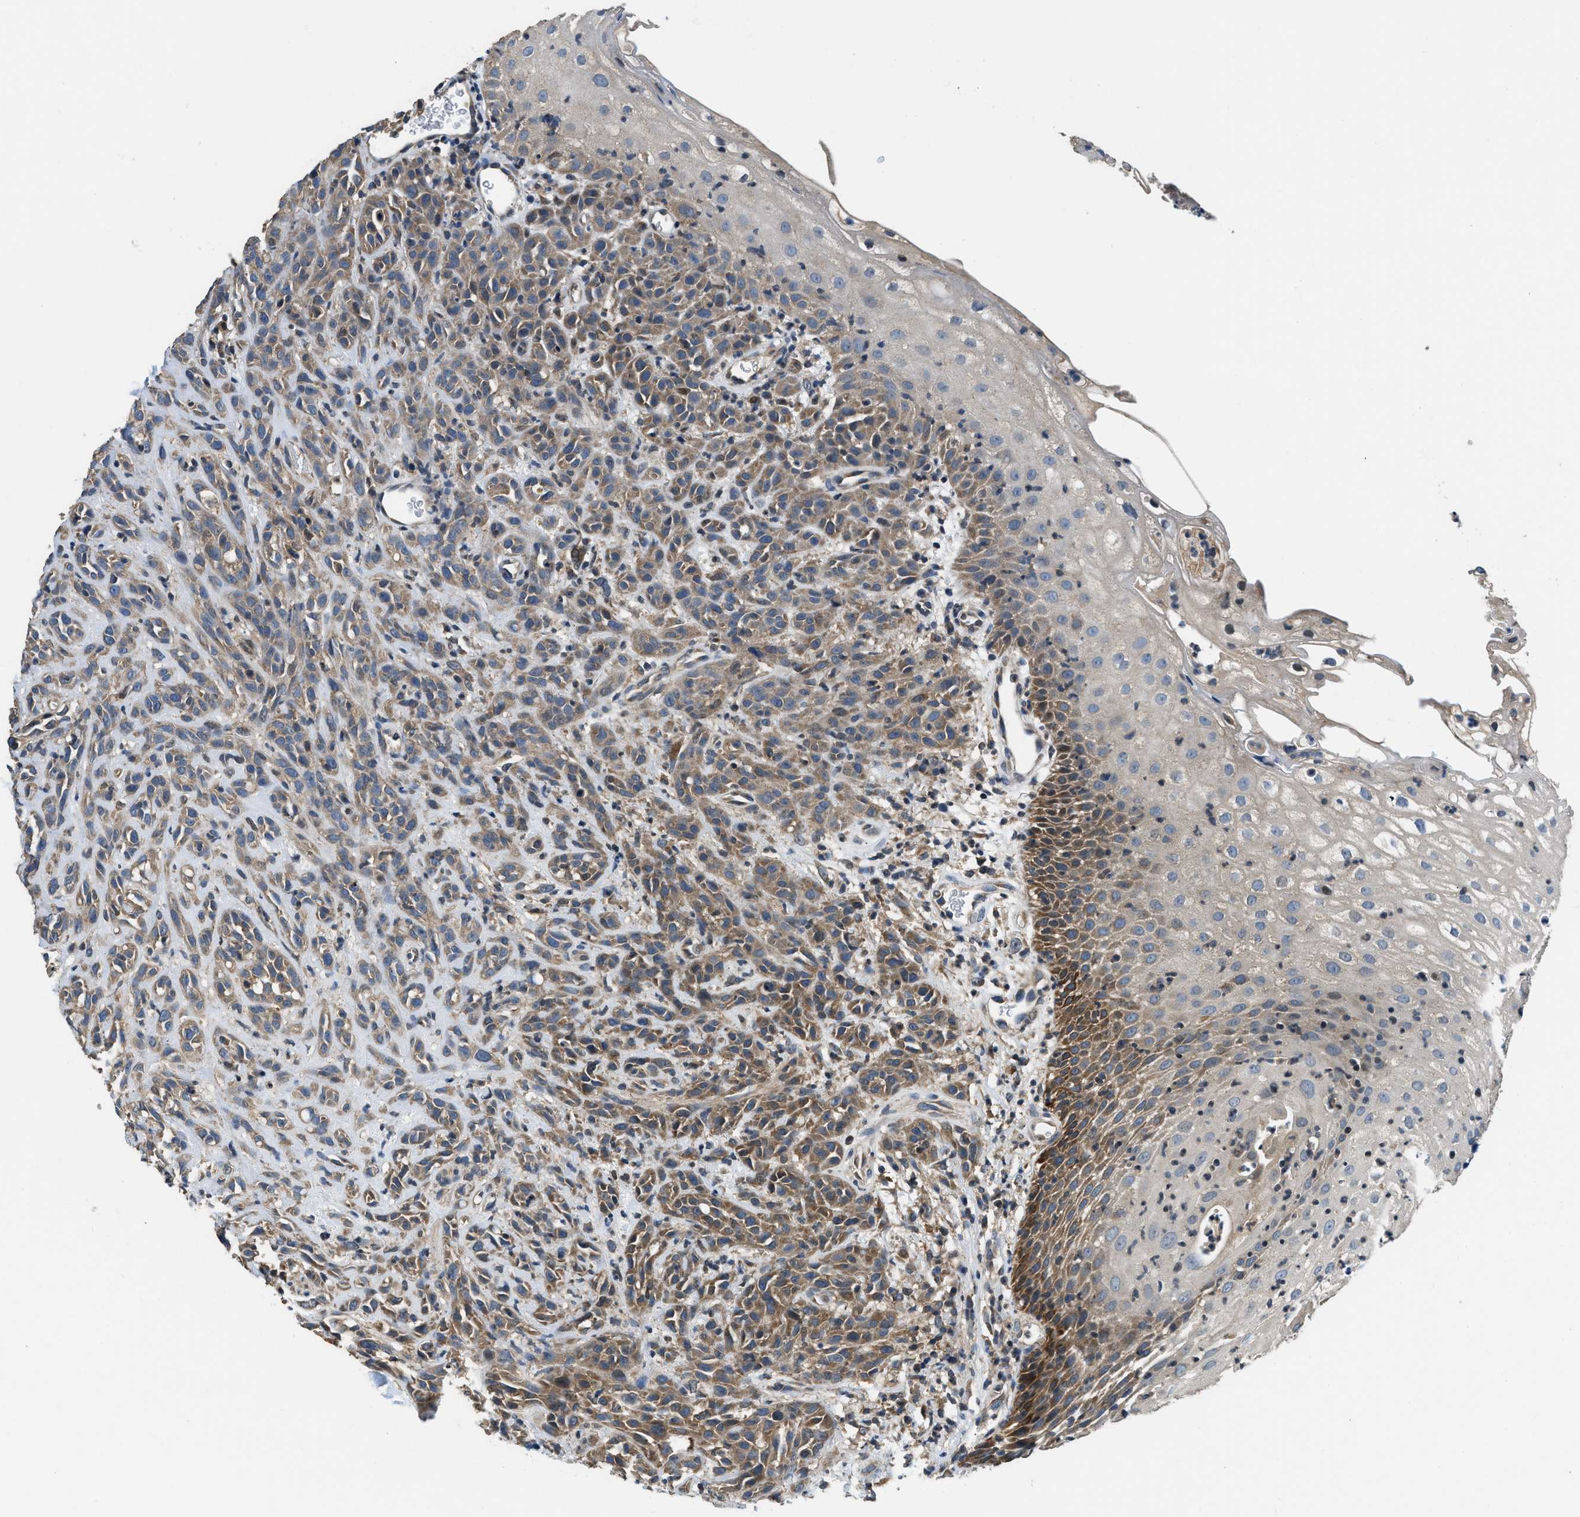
{"staining": {"intensity": "moderate", "quantity": ">75%", "location": "cytoplasmic/membranous"}, "tissue": "head and neck cancer", "cell_type": "Tumor cells", "image_type": "cancer", "snomed": [{"axis": "morphology", "description": "Normal tissue, NOS"}, {"axis": "morphology", "description": "Squamous cell carcinoma, NOS"}, {"axis": "topography", "description": "Cartilage tissue"}, {"axis": "topography", "description": "Head-Neck"}], "caption": "Tumor cells show moderate cytoplasmic/membranous staining in about >75% of cells in squamous cell carcinoma (head and neck).", "gene": "SSH2", "patient": {"sex": "male", "age": 62}}